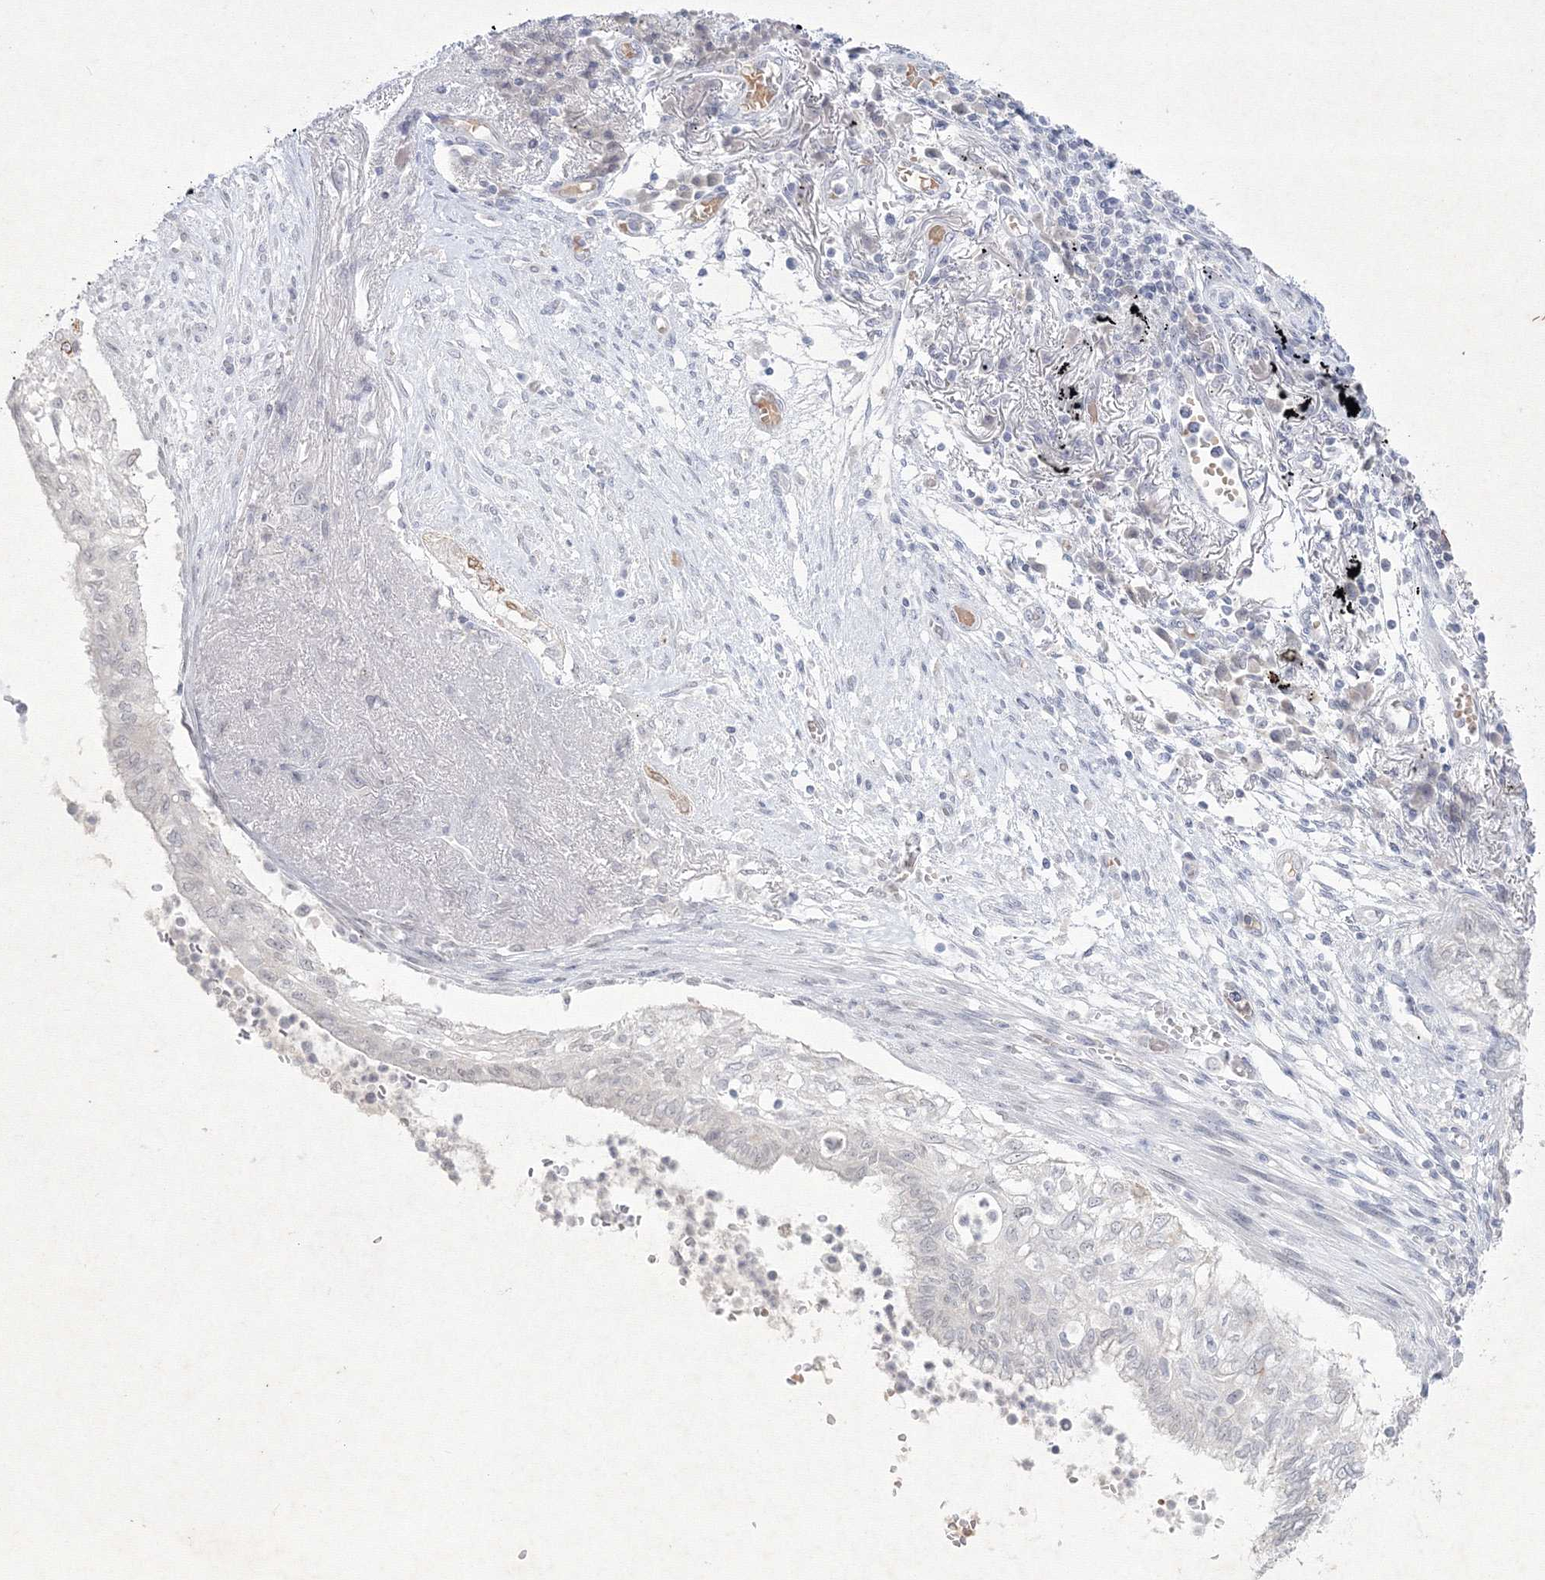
{"staining": {"intensity": "negative", "quantity": "none", "location": "none"}, "tissue": "lung cancer", "cell_type": "Tumor cells", "image_type": "cancer", "snomed": [{"axis": "morphology", "description": "Adenocarcinoma, NOS"}, {"axis": "topography", "description": "Lung"}], "caption": "A photomicrograph of human lung cancer (adenocarcinoma) is negative for staining in tumor cells.", "gene": "NXPE3", "patient": {"sex": "female", "age": 70}}